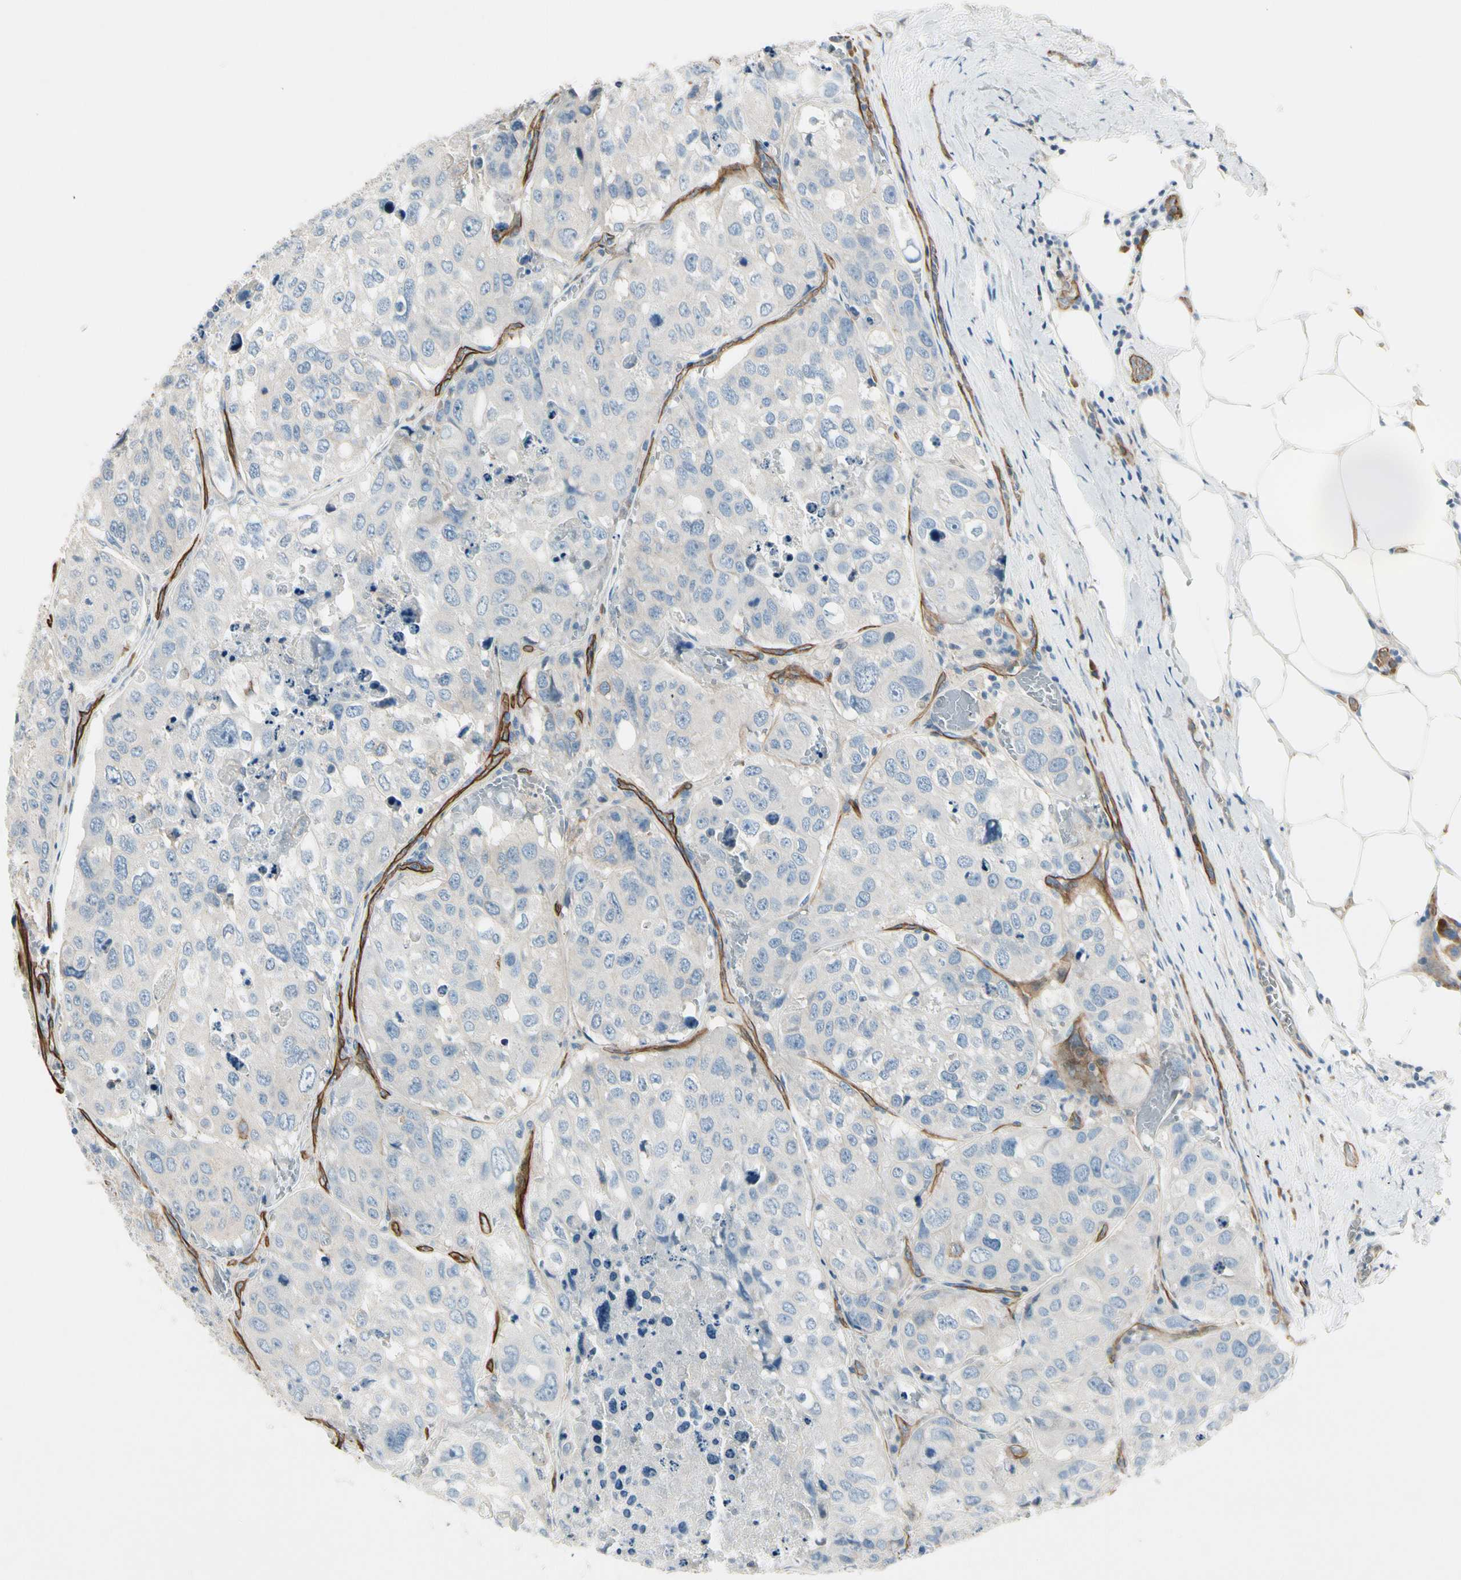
{"staining": {"intensity": "negative", "quantity": "none", "location": "none"}, "tissue": "urothelial cancer", "cell_type": "Tumor cells", "image_type": "cancer", "snomed": [{"axis": "morphology", "description": "Urothelial carcinoma, High grade"}, {"axis": "topography", "description": "Lymph node"}, {"axis": "topography", "description": "Urinary bladder"}], "caption": "An image of urothelial cancer stained for a protein shows no brown staining in tumor cells.", "gene": "CD93", "patient": {"sex": "male", "age": 51}}